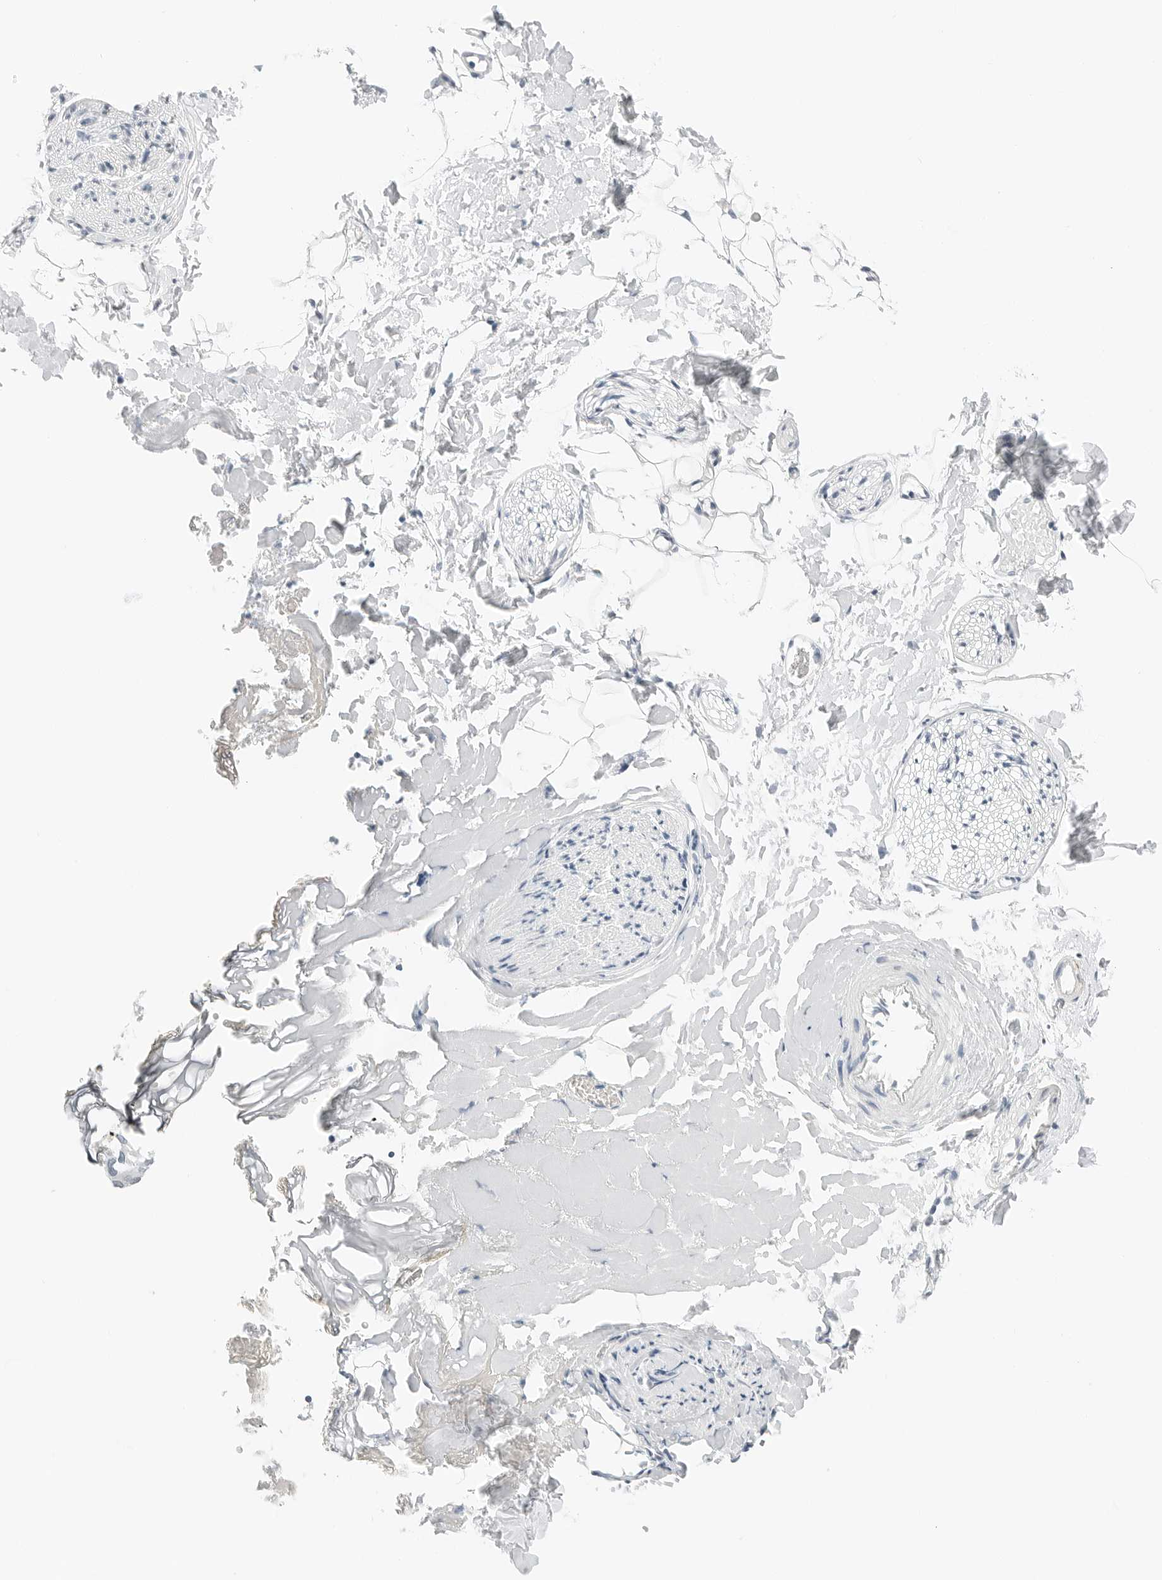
{"staining": {"intensity": "negative", "quantity": "none", "location": "none"}, "tissue": "adipose tissue", "cell_type": "Adipocytes", "image_type": "normal", "snomed": [{"axis": "morphology", "description": "Normal tissue, NOS"}, {"axis": "morphology", "description": "Adenocarcinoma, NOS"}, {"axis": "topography", "description": "Smooth muscle"}, {"axis": "topography", "description": "Colon"}], "caption": "This is a photomicrograph of IHC staining of unremarkable adipose tissue, which shows no expression in adipocytes. (Immunohistochemistry (ihc), brightfield microscopy, high magnification).", "gene": "CCSAP", "patient": {"sex": "male", "age": 14}}